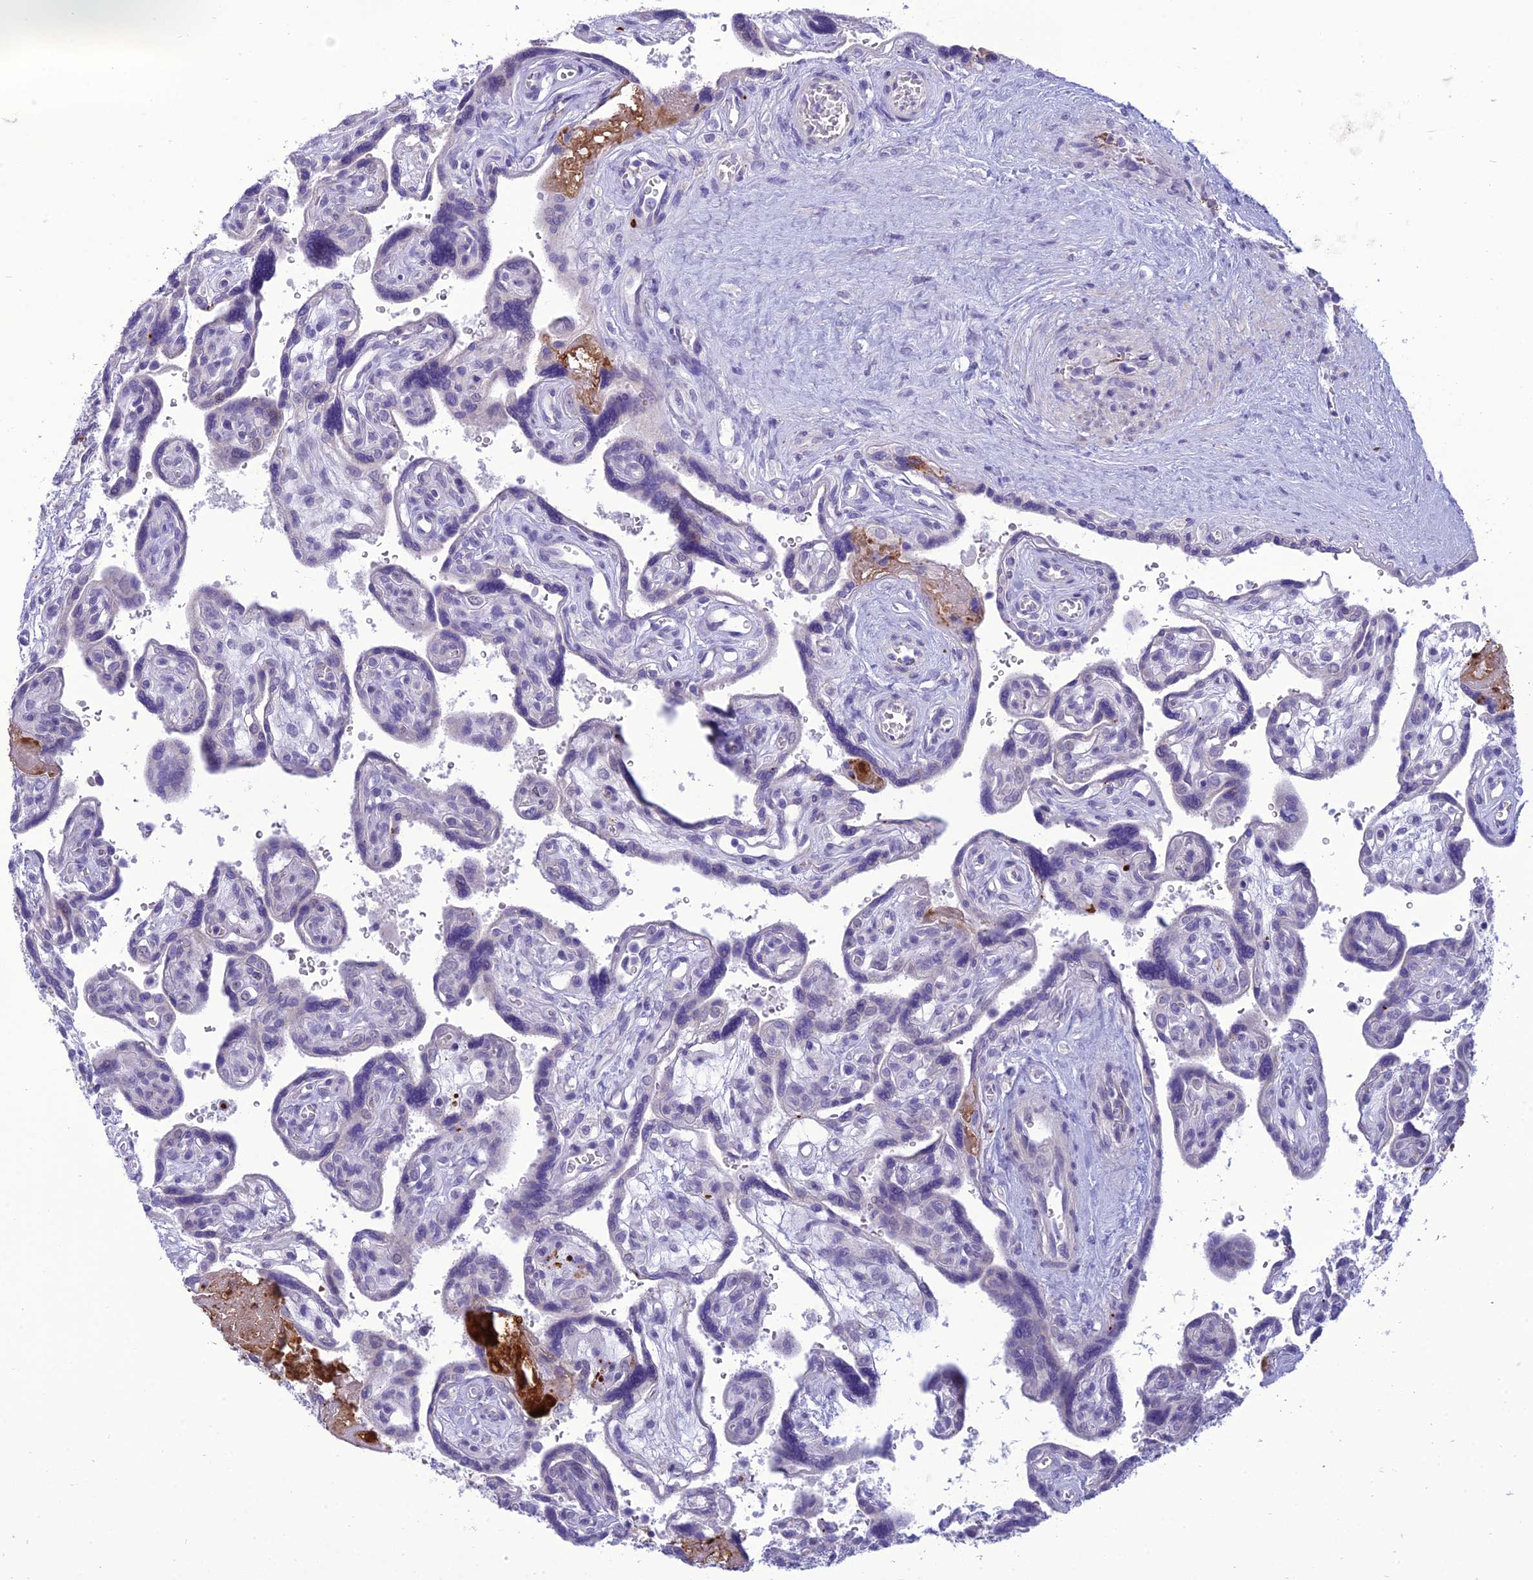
{"staining": {"intensity": "negative", "quantity": "none", "location": "none"}, "tissue": "placenta", "cell_type": "Trophoblastic cells", "image_type": "normal", "snomed": [{"axis": "morphology", "description": "Normal tissue, NOS"}, {"axis": "topography", "description": "Placenta"}], "caption": "Trophoblastic cells are negative for brown protein staining in unremarkable placenta. (DAB IHC with hematoxylin counter stain).", "gene": "ANKS4B", "patient": {"sex": "female", "age": 39}}